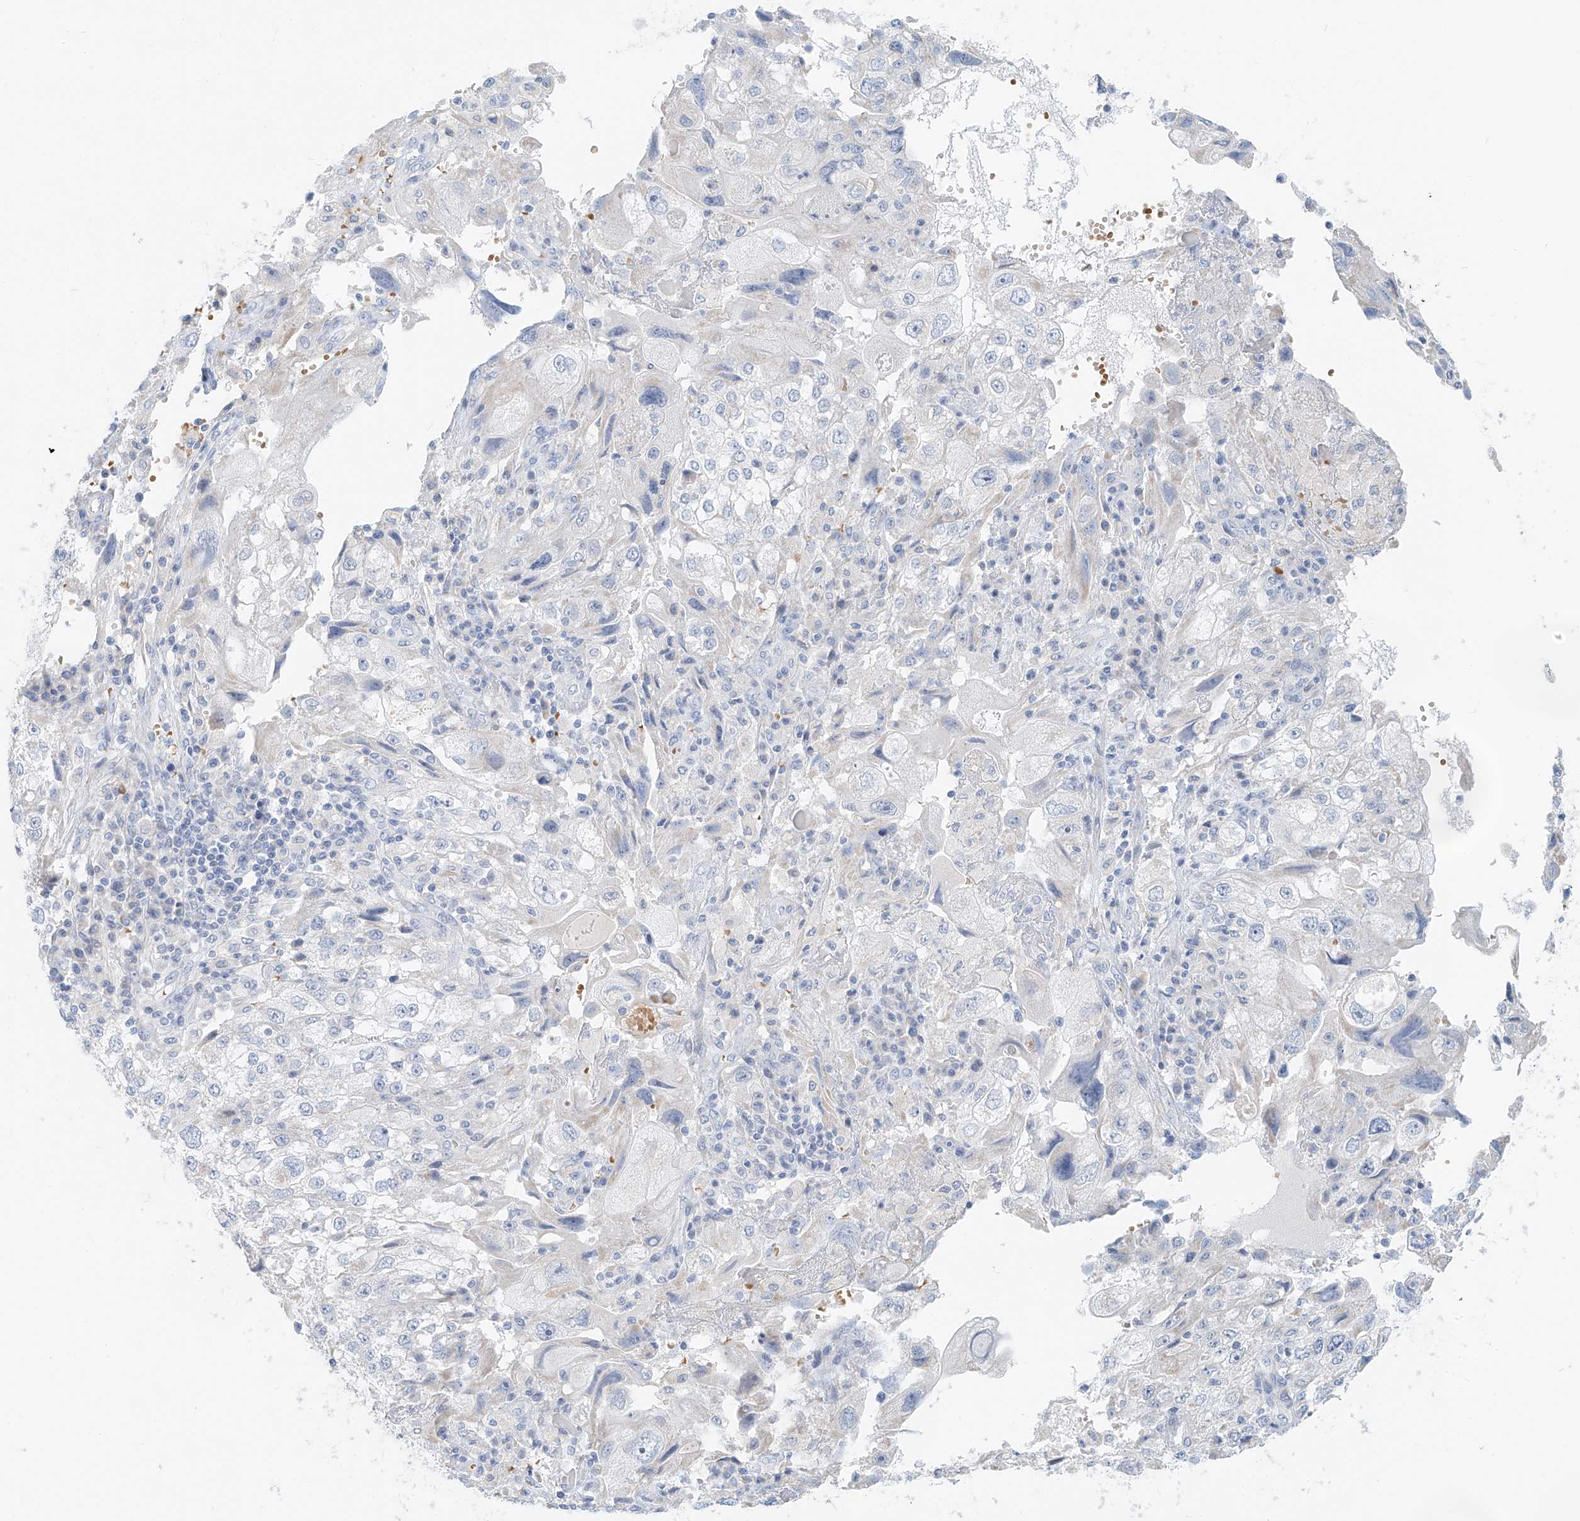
{"staining": {"intensity": "negative", "quantity": "none", "location": "none"}, "tissue": "endometrial cancer", "cell_type": "Tumor cells", "image_type": "cancer", "snomed": [{"axis": "morphology", "description": "Adenocarcinoma, NOS"}, {"axis": "topography", "description": "Endometrium"}], "caption": "This is an IHC photomicrograph of human endometrial adenocarcinoma. There is no expression in tumor cells.", "gene": "PGC", "patient": {"sex": "female", "age": 49}}